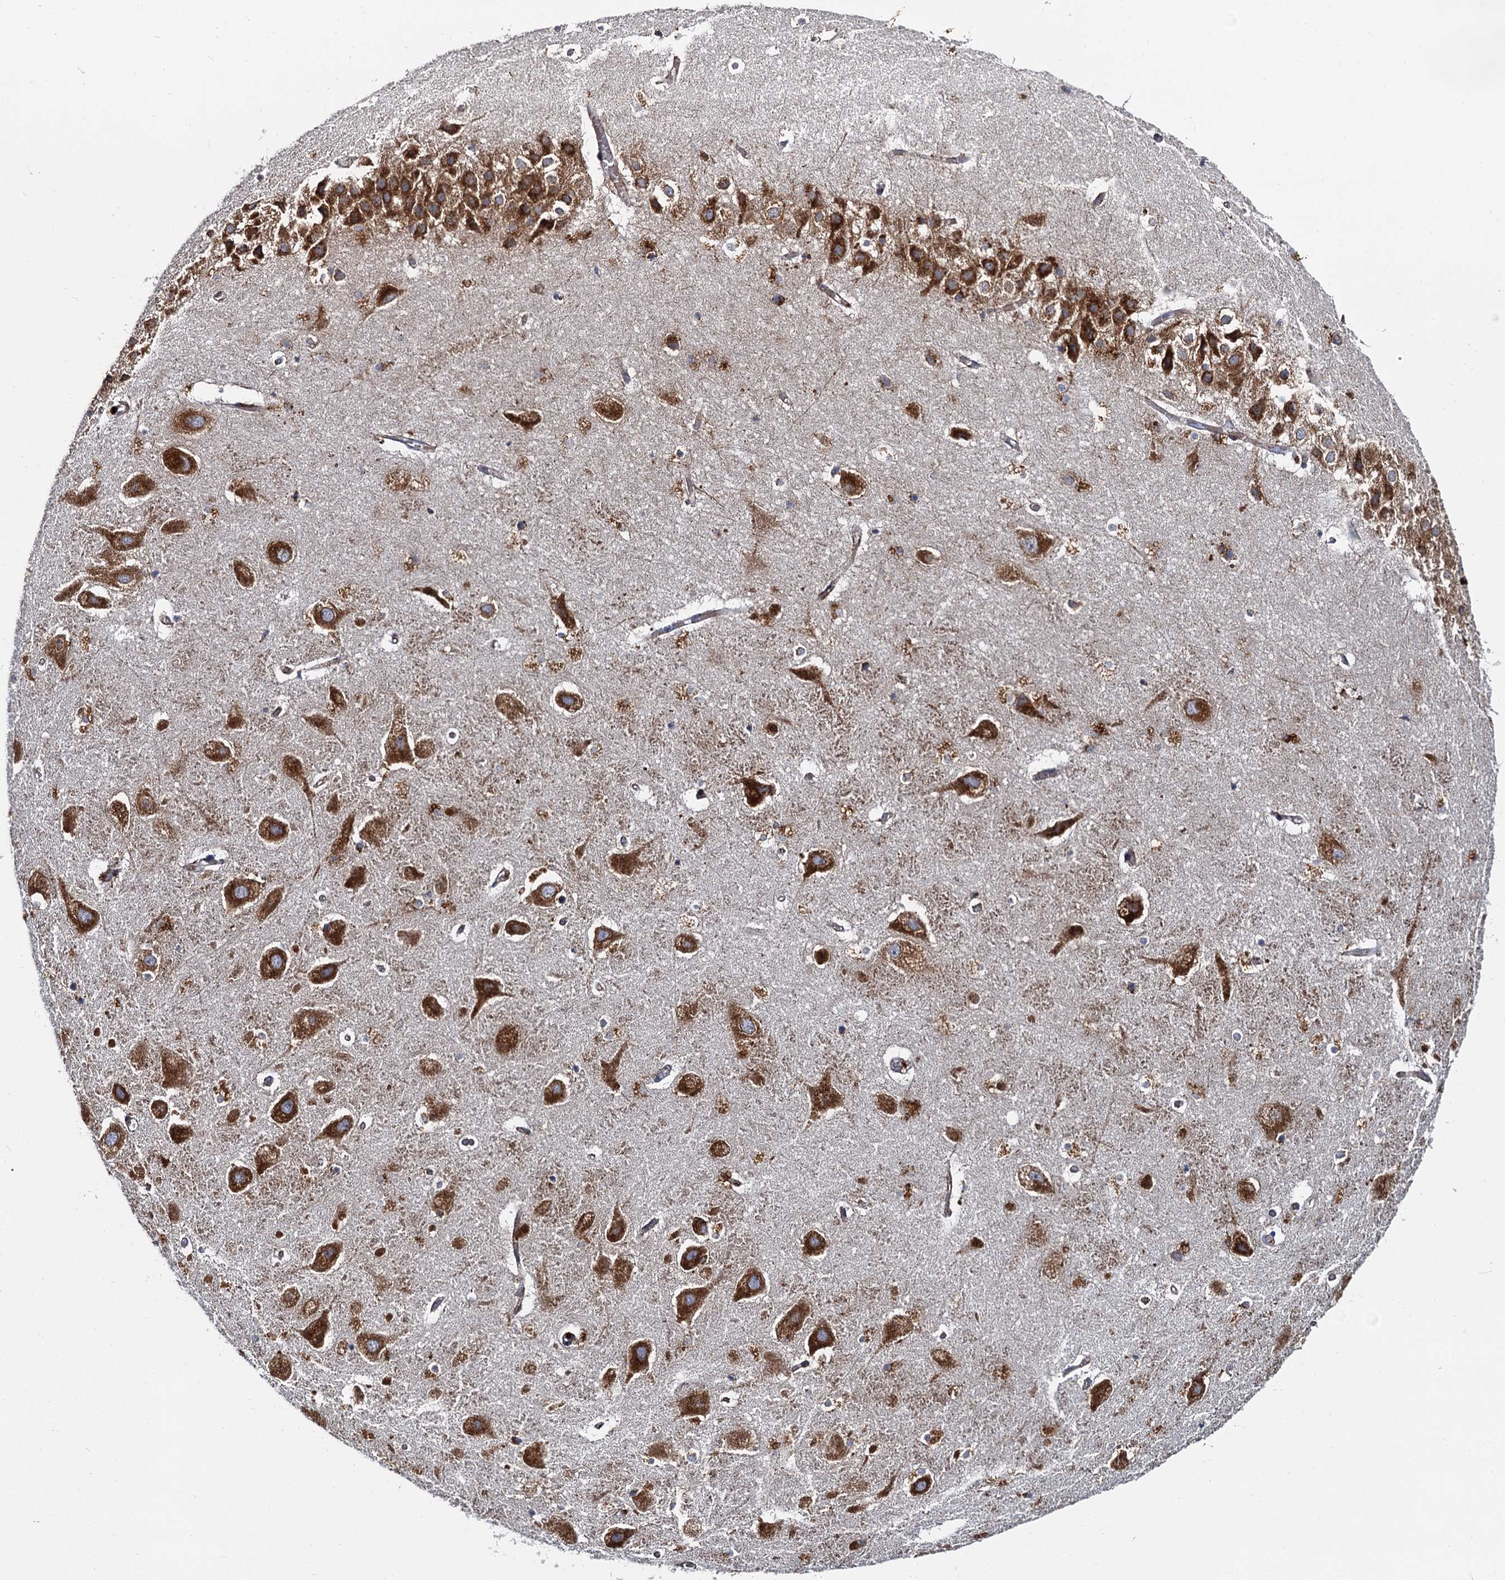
{"staining": {"intensity": "strong", "quantity": "25%-75%", "location": "cytoplasmic/membranous"}, "tissue": "hippocampus", "cell_type": "Glial cells", "image_type": "normal", "snomed": [{"axis": "morphology", "description": "Normal tissue, NOS"}, {"axis": "topography", "description": "Hippocampus"}], "caption": "Protein analysis of normal hippocampus shows strong cytoplasmic/membranous expression in approximately 25%-75% of glial cells. (brown staining indicates protein expression, while blue staining denotes nuclei).", "gene": "GBA1", "patient": {"sex": "female", "age": 52}}